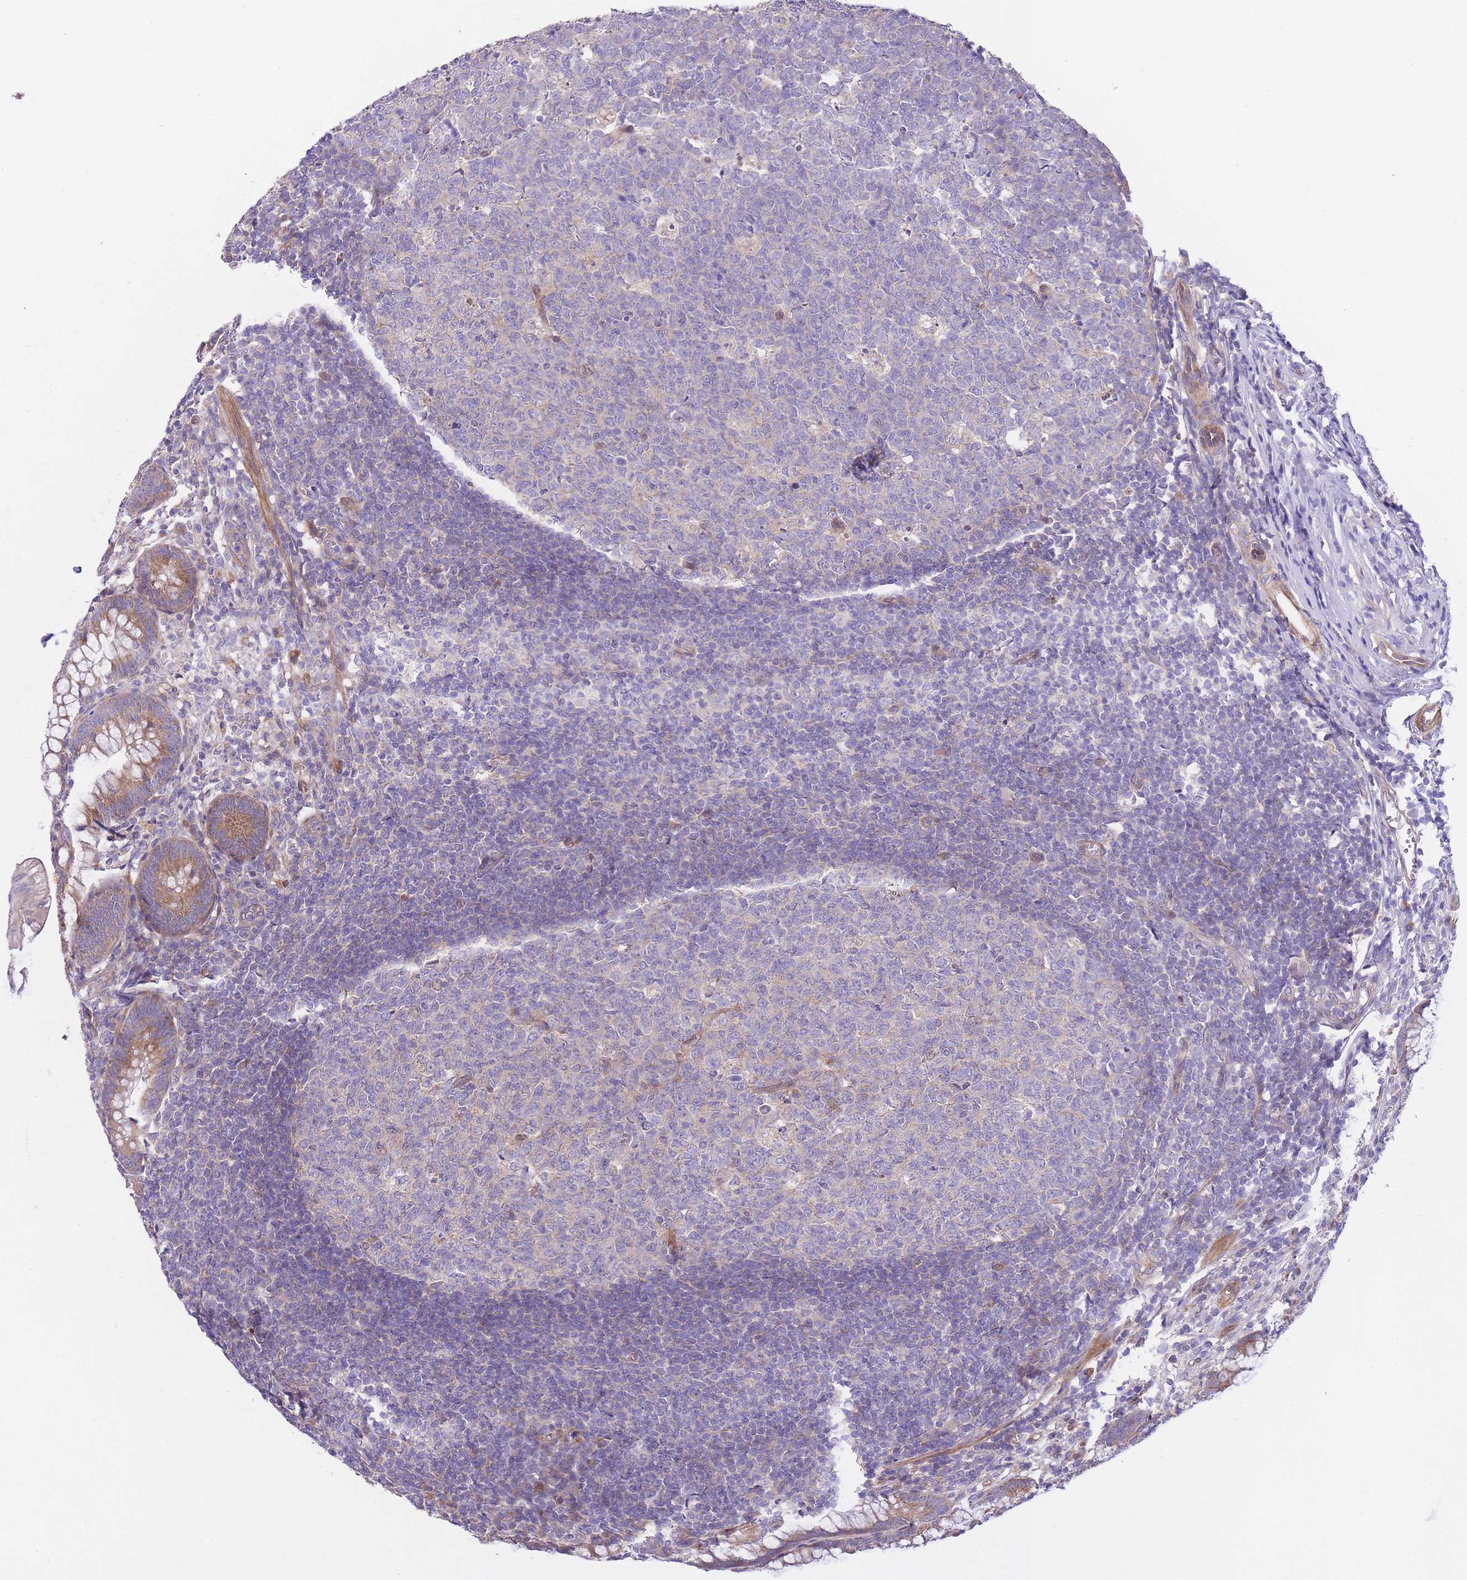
{"staining": {"intensity": "moderate", "quantity": ">75%", "location": "cytoplasmic/membranous"}, "tissue": "appendix", "cell_type": "Glandular cells", "image_type": "normal", "snomed": [{"axis": "morphology", "description": "Normal tissue, NOS"}, {"axis": "topography", "description": "Appendix"}], "caption": "Human appendix stained with a brown dye shows moderate cytoplasmic/membranous positive staining in about >75% of glandular cells.", "gene": "CHAC1", "patient": {"sex": "male", "age": 56}}